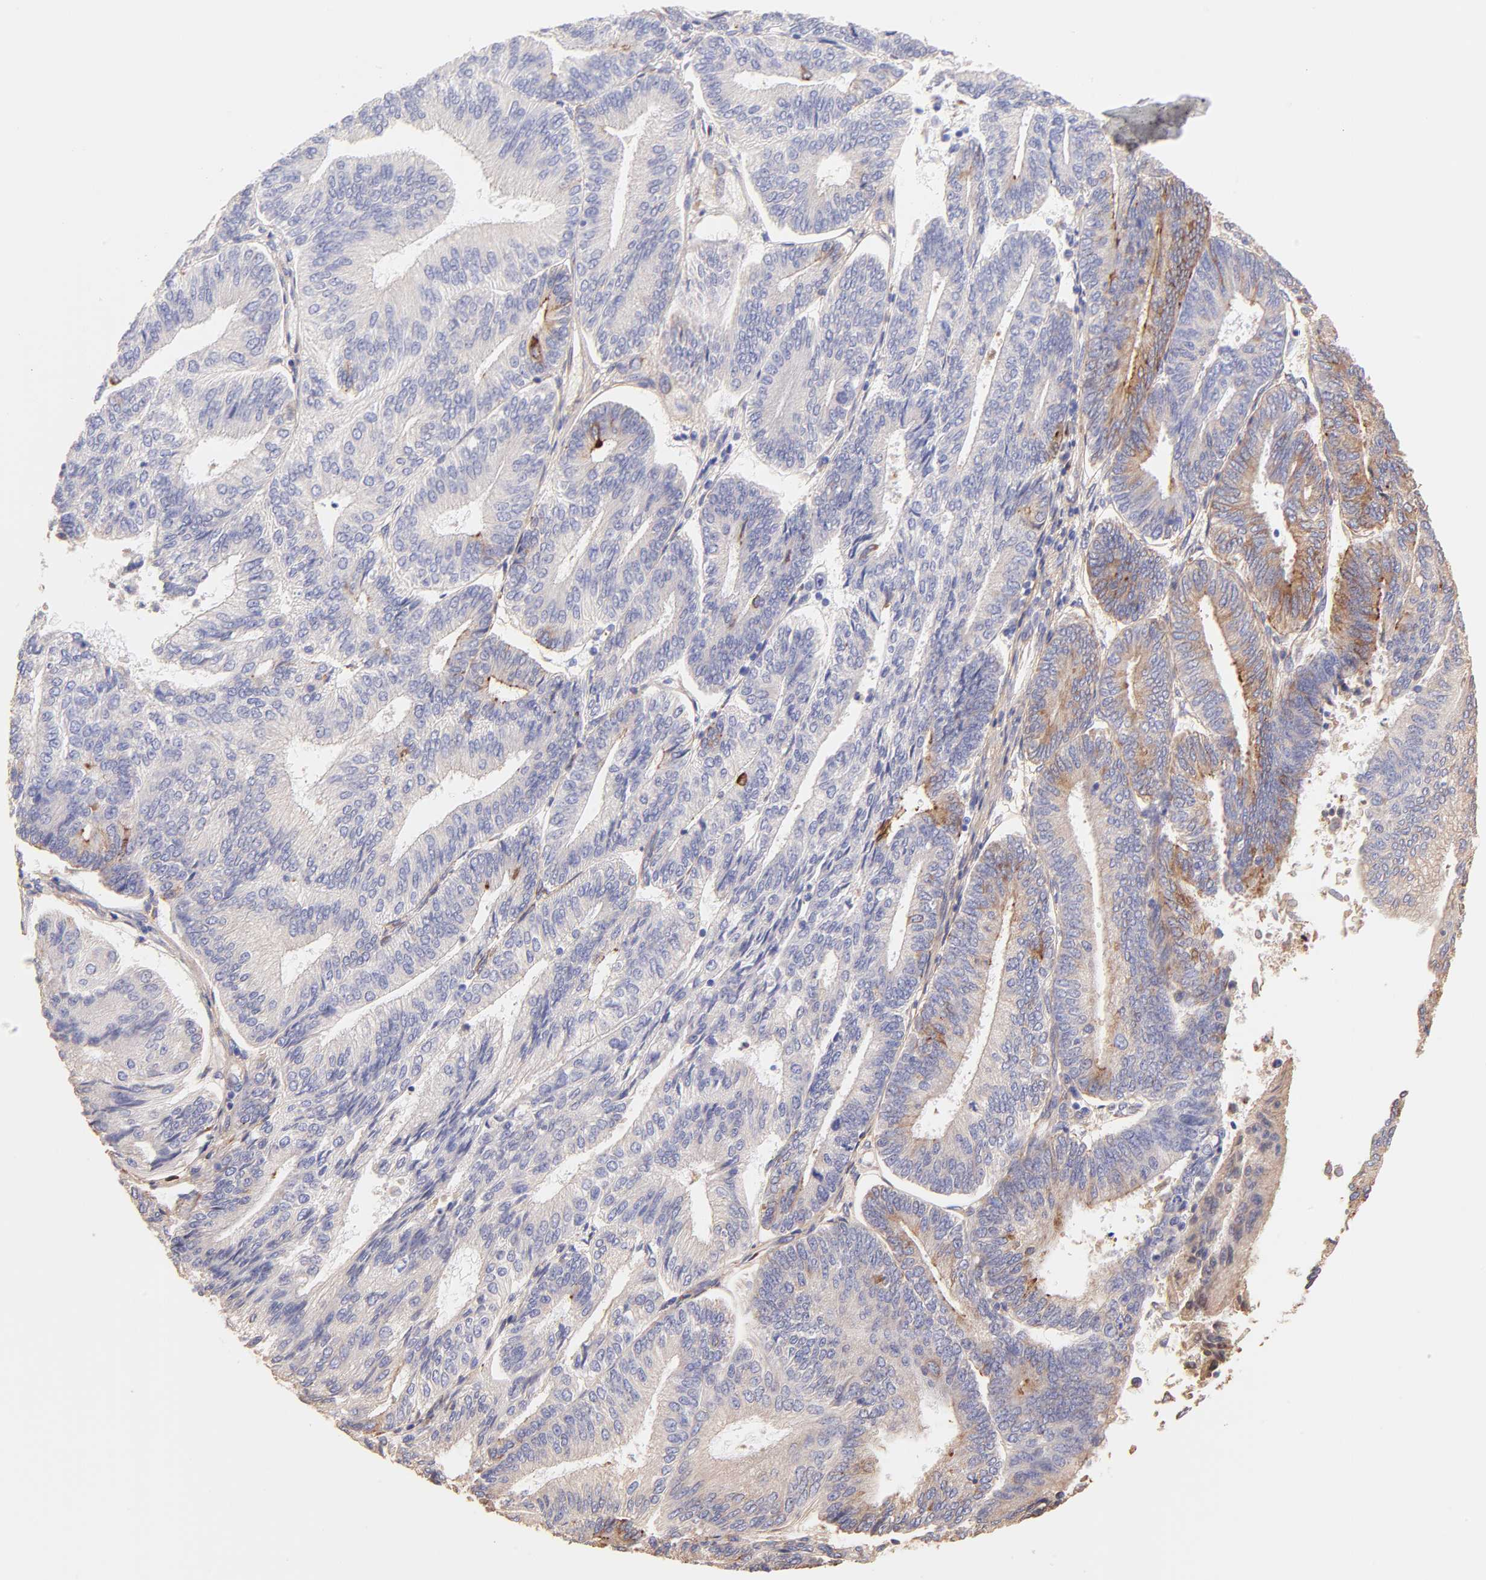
{"staining": {"intensity": "moderate", "quantity": "<25%", "location": "cytoplasmic/membranous"}, "tissue": "endometrial cancer", "cell_type": "Tumor cells", "image_type": "cancer", "snomed": [{"axis": "morphology", "description": "Adenocarcinoma, NOS"}, {"axis": "topography", "description": "Endometrium"}], "caption": "Human endometrial adenocarcinoma stained for a protein (brown) demonstrates moderate cytoplasmic/membranous positive expression in about <25% of tumor cells.", "gene": "BGN", "patient": {"sex": "female", "age": 55}}